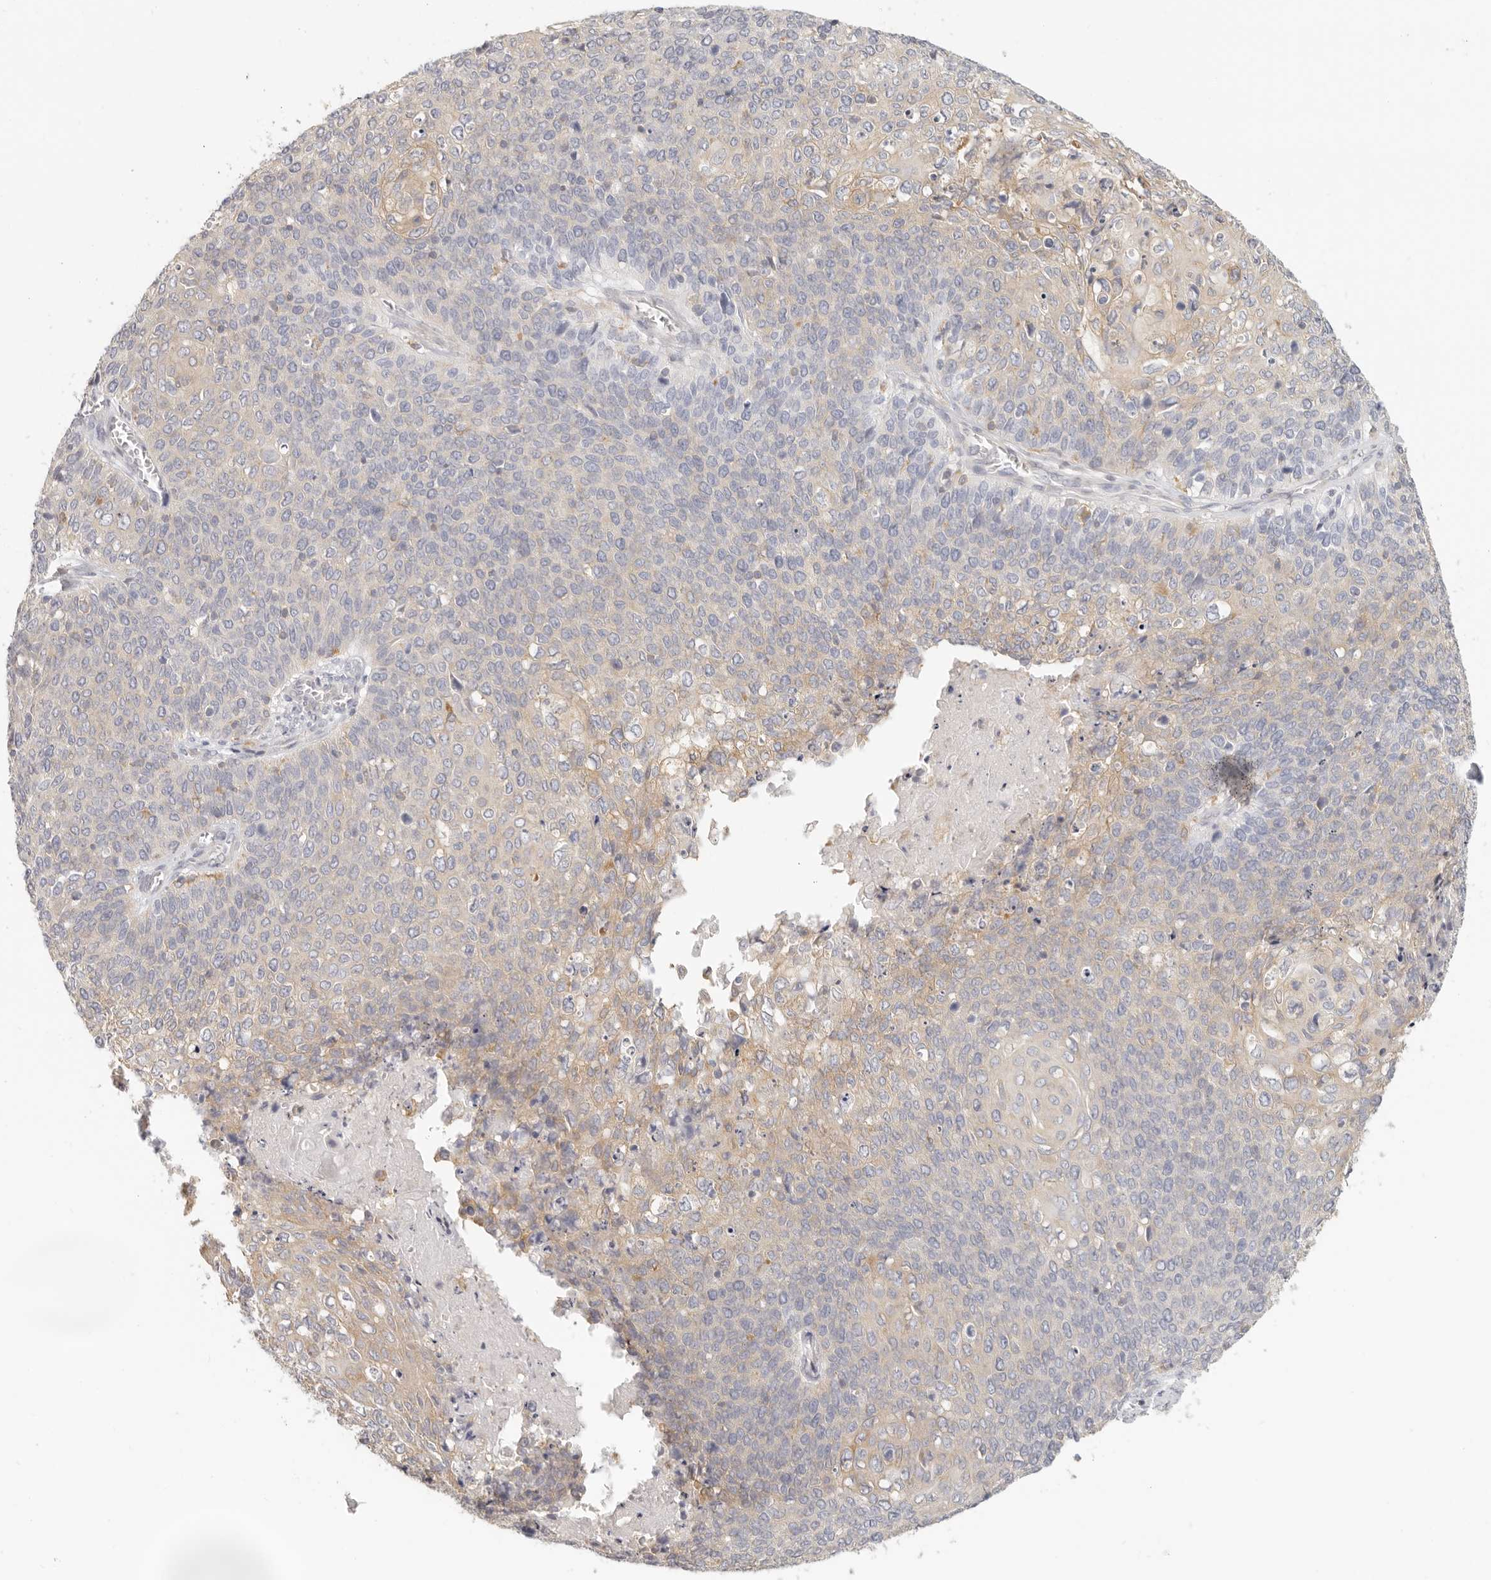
{"staining": {"intensity": "weak", "quantity": "25%-75%", "location": "cytoplasmic/membranous"}, "tissue": "cervical cancer", "cell_type": "Tumor cells", "image_type": "cancer", "snomed": [{"axis": "morphology", "description": "Squamous cell carcinoma, NOS"}, {"axis": "topography", "description": "Cervix"}], "caption": "High-magnification brightfield microscopy of cervical cancer stained with DAB (3,3'-diaminobenzidine) (brown) and counterstained with hematoxylin (blue). tumor cells exhibit weak cytoplasmic/membranous staining is appreciated in about25%-75% of cells. (DAB (3,3'-diaminobenzidine) IHC with brightfield microscopy, high magnification).", "gene": "ANXA9", "patient": {"sex": "female", "age": 39}}